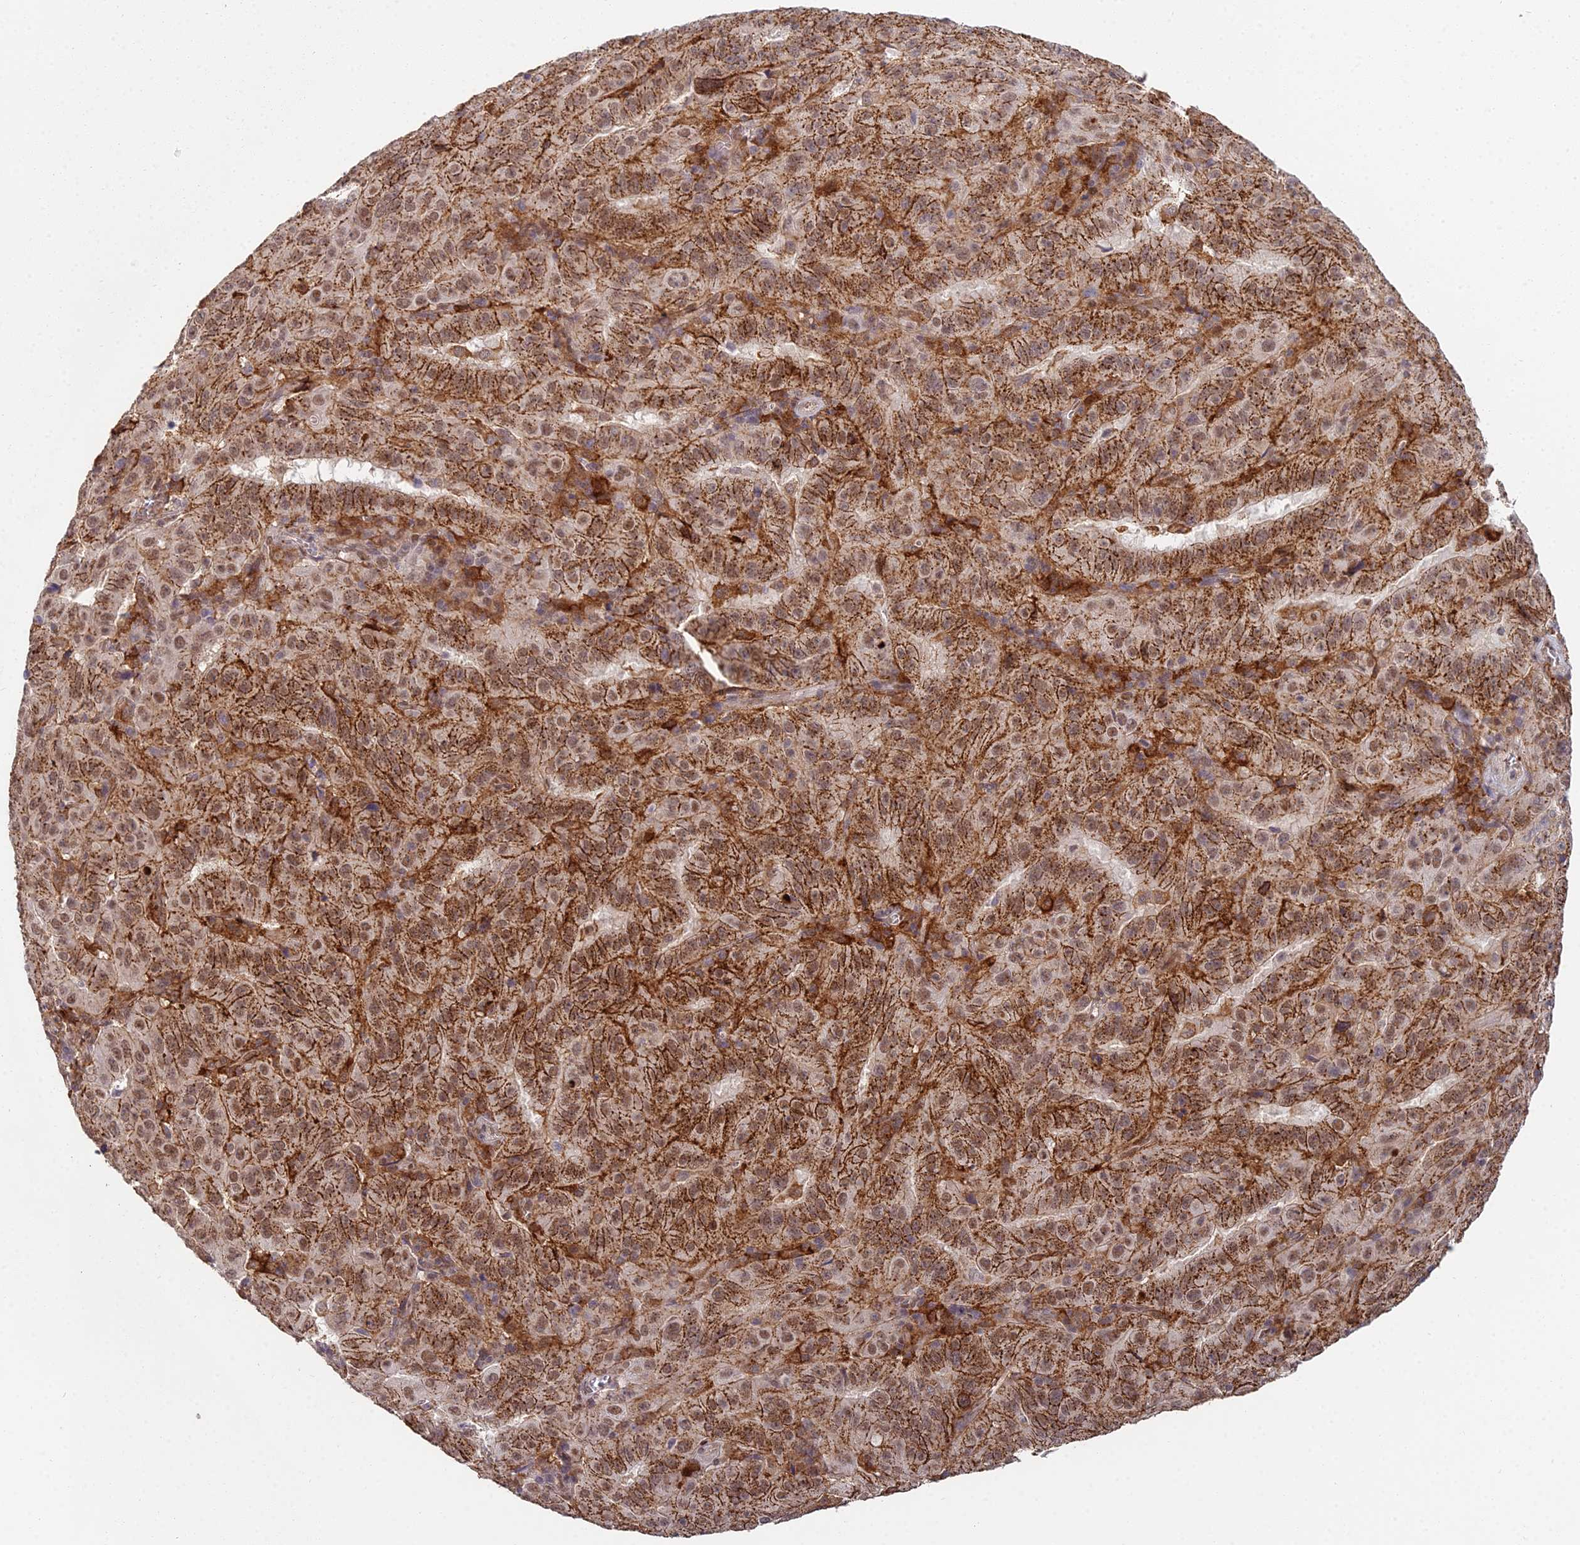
{"staining": {"intensity": "strong", "quantity": ">75%", "location": "cytoplasmic/membranous,nuclear"}, "tissue": "pancreatic cancer", "cell_type": "Tumor cells", "image_type": "cancer", "snomed": [{"axis": "morphology", "description": "Adenocarcinoma, NOS"}, {"axis": "topography", "description": "Pancreas"}], "caption": "Immunohistochemistry (IHC) staining of adenocarcinoma (pancreatic), which displays high levels of strong cytoplasmic/membranous and nuclear expression in approximately >75% of tumor cells indicating strong cytoplasmic/membranous and nuclear protein positivity. The staining was performed using DAB (3,3'-diaminobenzidine) (brown) for protein detection and nuclei were counterstained in hematoxylin (blue).", "gene": "ABHD17A", "patient": {"sex": "male", "age": 63}}